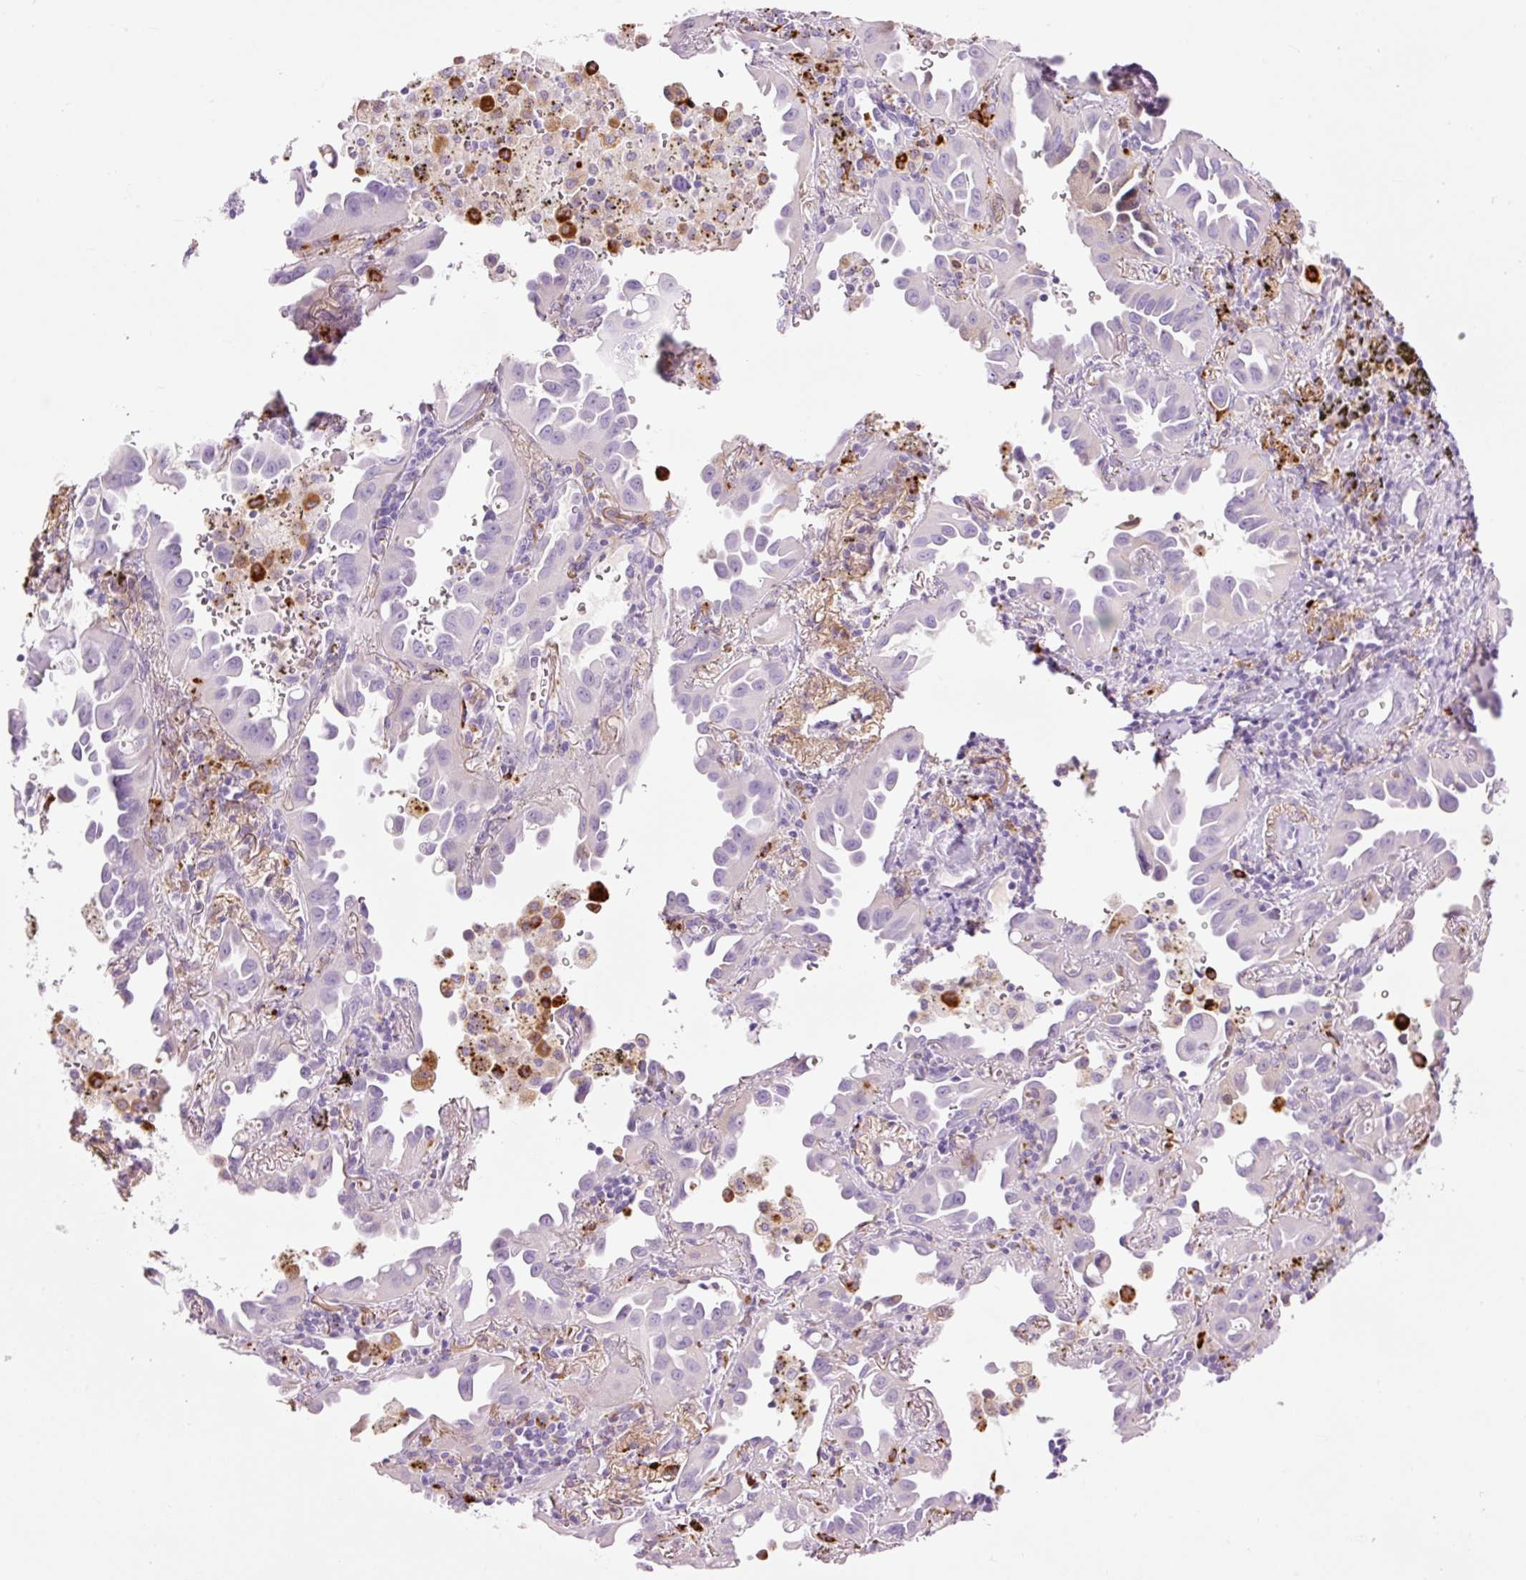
{"staining": {"intensity": "negative", "quantity": "none", "location": "none"}, "tissue": "lung cancer", "cell_type": "Tumor cells", "image_type": "cancer", "snomed": [{"axis": "morphology", "description": "Adenocarcinoma, NOS"}, {"axis": "topography", "description": "Lung"}], "caption": "Immunohistochemistry (IHC) micrograph of lung cancer (adenocarcinoma) stained for a protein (brown), which shows no expression in tumor cells.", "gene": "LYZ", "patient": {"sex": "male", "age": 68}}